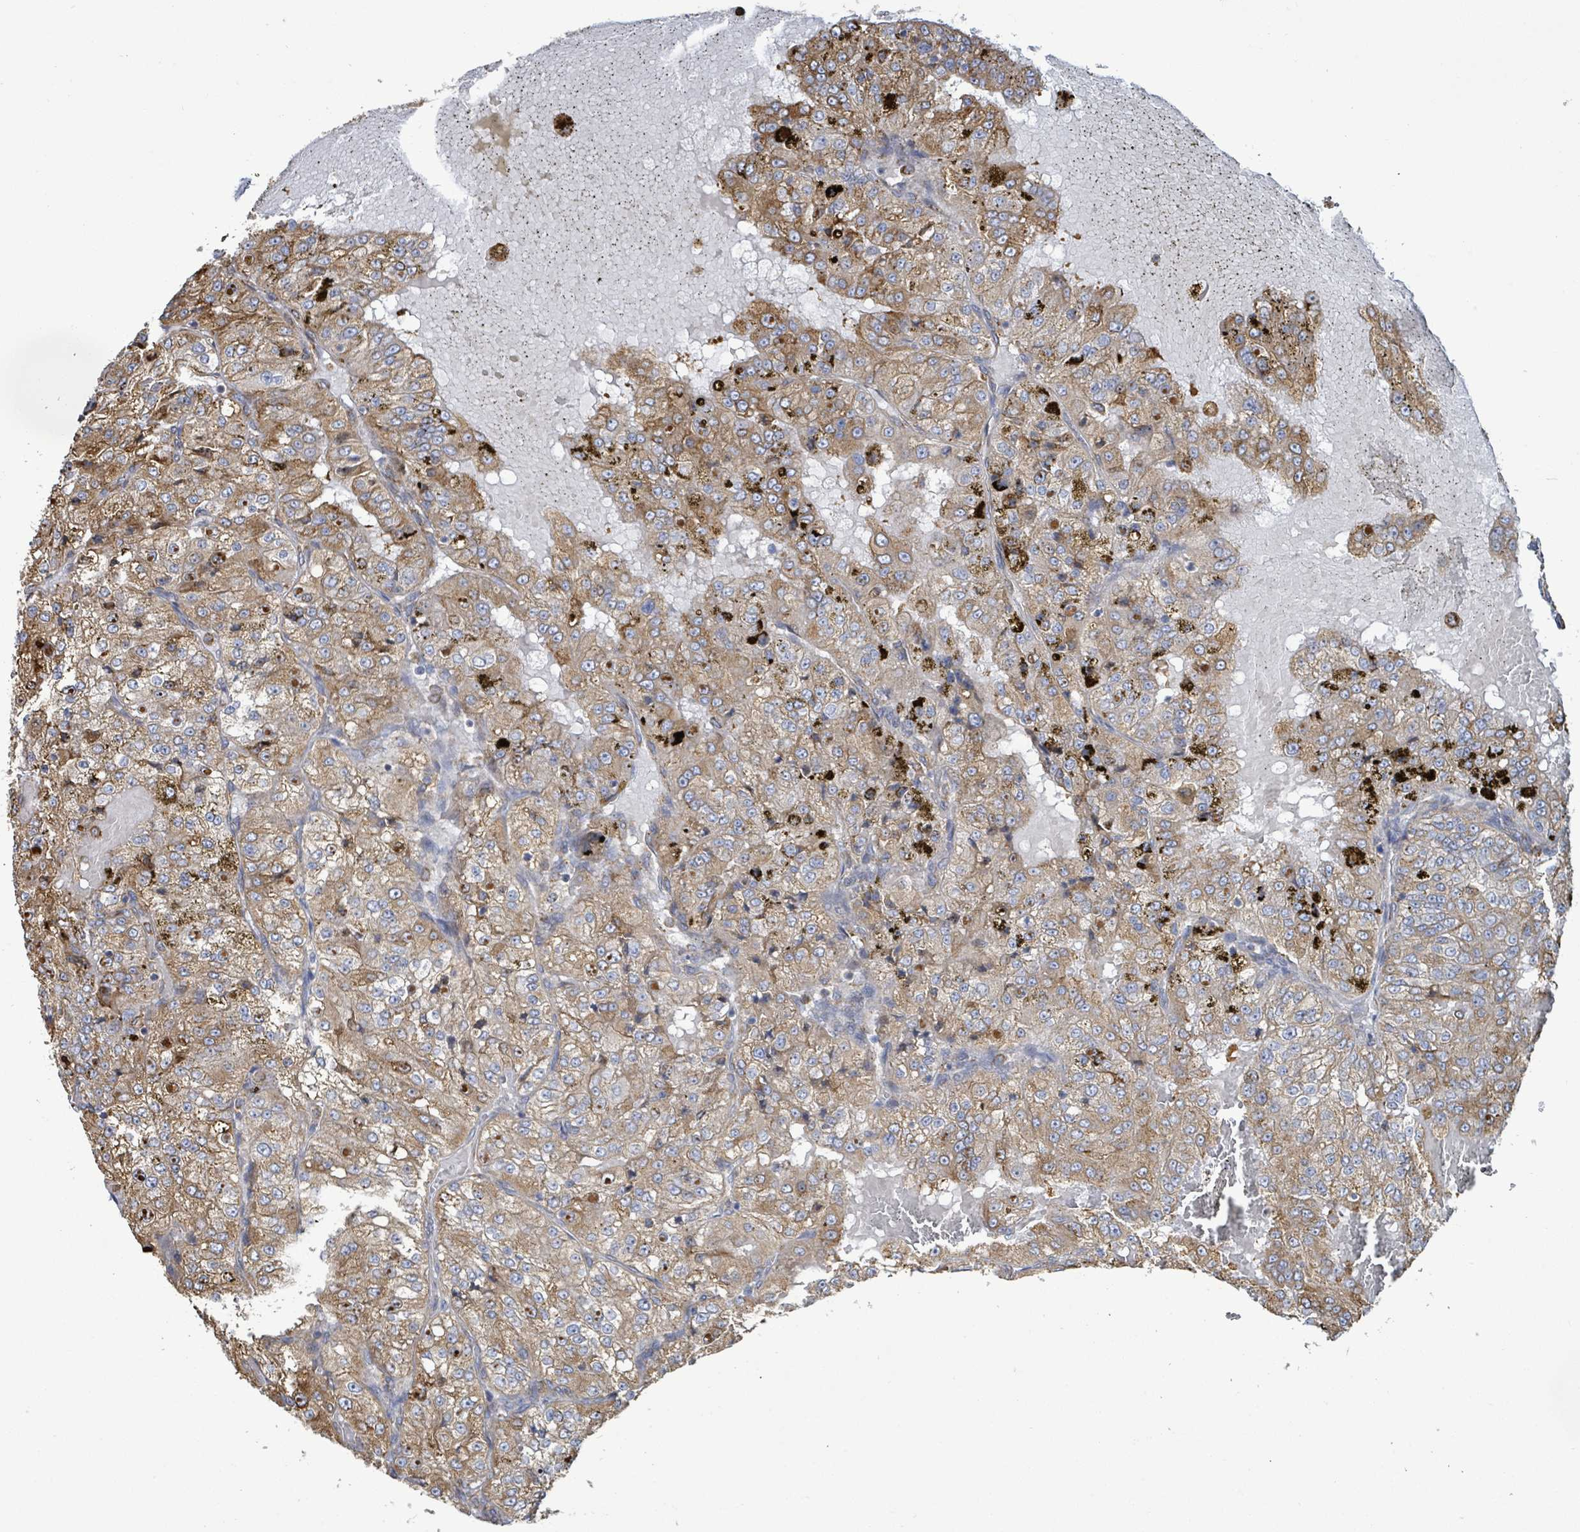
{"staining": {"intensity": "moderate", "quantity": ">75%", "location": "cytoplasmic/membranous"}, "tissue": "renal cancer", "cell_type": "Tumor cells", "image_type": "cancer", "snomed": [{"axis": "morphology", "description": "Adenocarcinoma, NOS"}, {"axis": "topography", "description": "Kidney"}], "caption": "Renal adenocarcinoma stained with a brown dye shows moderate cytoplasmic/membranous positive expression in approximately >75% of tumor cells.", "gene": "RFPL4A", "patient": {"sex": "female", "age": 63}}